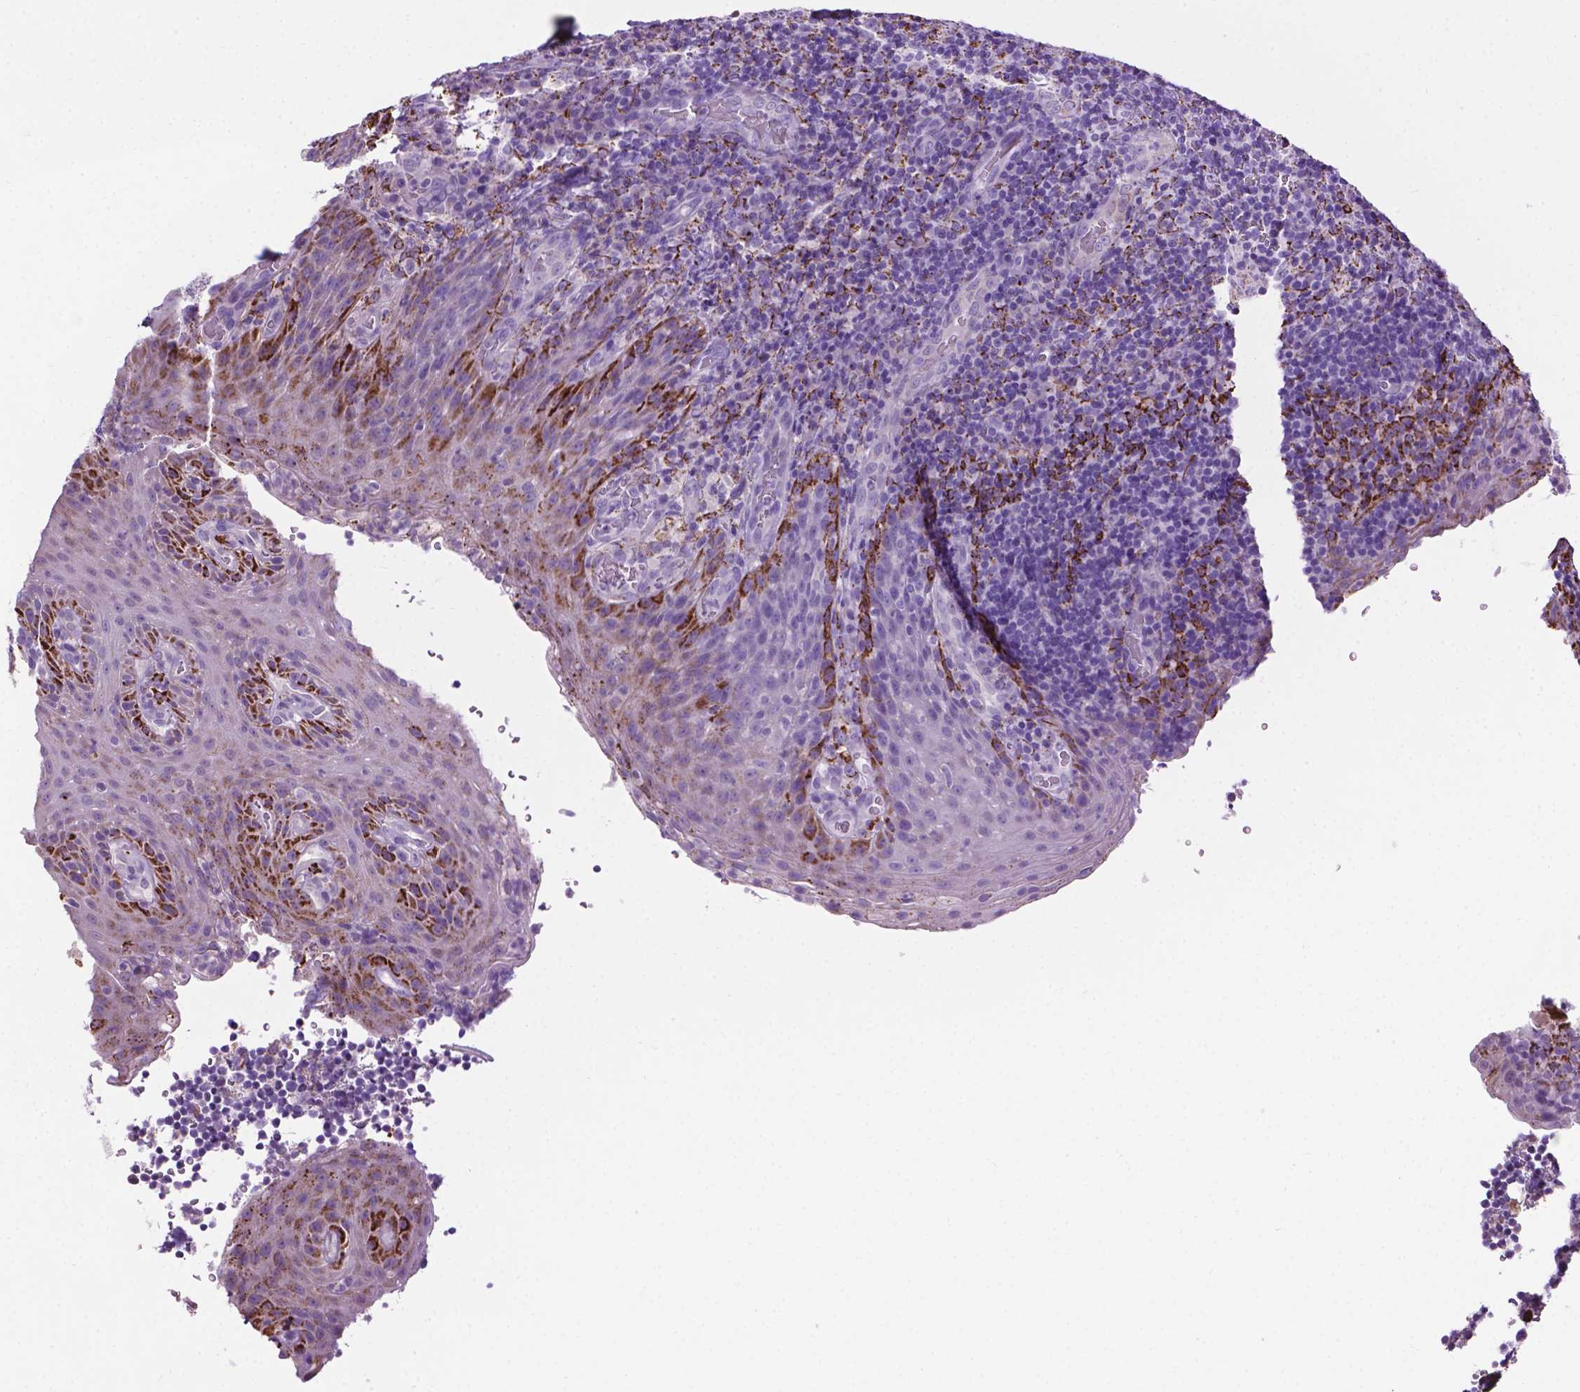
{"staining": {"intensity": "negative", "quantity": "none", "location": "none"}, "tissue": "tonsil", "cell_type": "Germinal center cells", "image_type": "normal", "snomed": [{"axis": "morphology", "description": "Normal tissue, NOS"}, {"axis": "topography", "description": "Tonsil"}], "caption": "An IHC micrograph of unremarkable tonsil is shown. There is no staining in germinal center cells of tonsil. (DAB (3,3'-diaminobenzidine) immunohistochemistry (IHC) with hematoxylin counter stain).", "gene": "TMEM132E", "patient": {"sex": "male", "age": 17}}